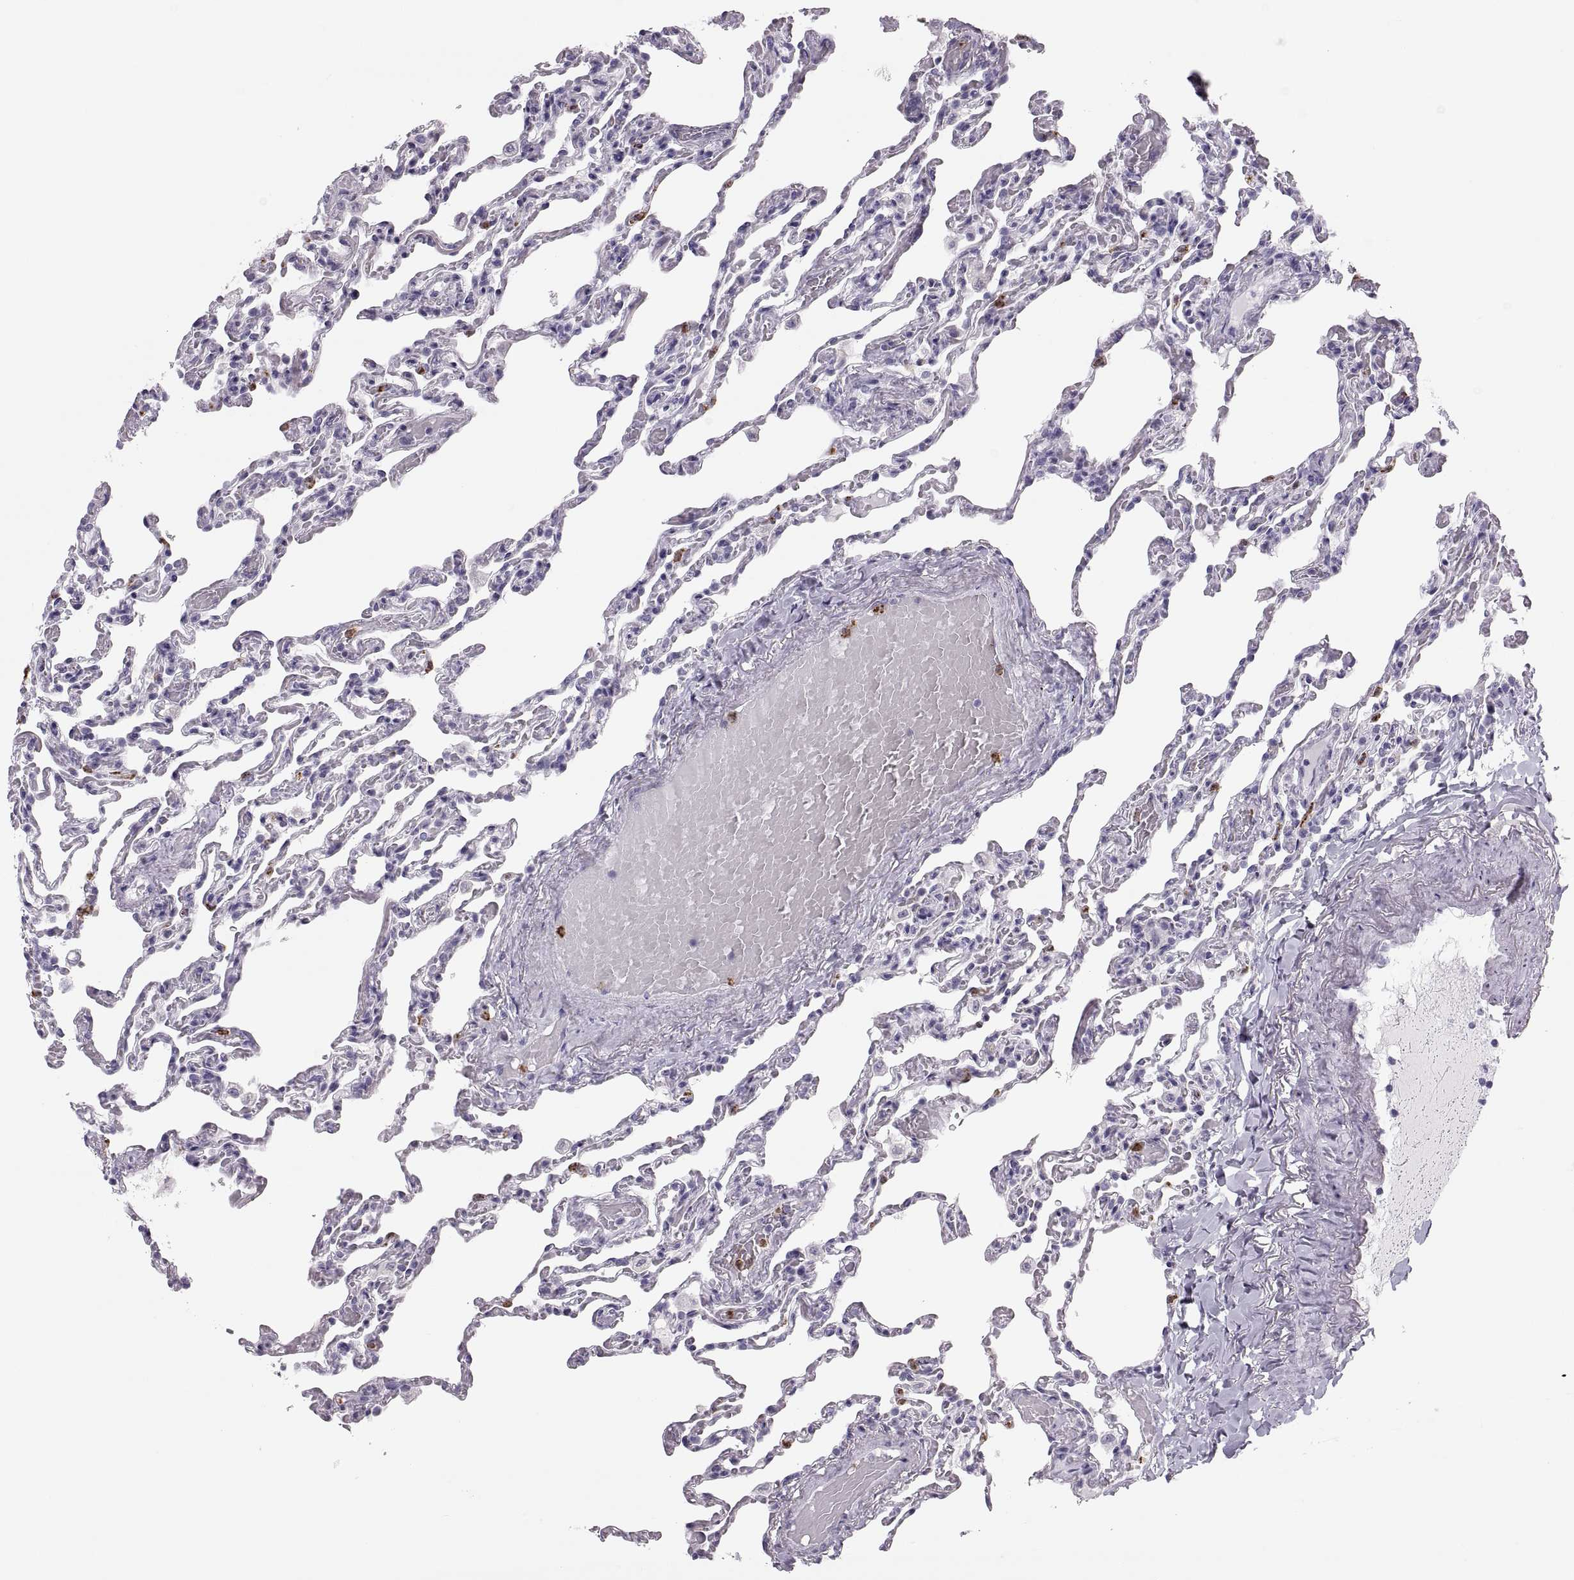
{"staining": {"intensity": "negative", "quantity": "none", "location": "none"}, "tissue": "lung", "cell_type": "Alveolar cells", "image_type": "normal", "snomed": [{"axis": "morphology", "description": "Normal tissue, NOS"}, {"axis": "topography", "description": "Lung"}], "caption": "DAB immunohistochemical staining of normal lung displays no significant expression in alveolar cells. (DAB (3,3'-diaminobenzidine) immunohistochemistry visualized using brightfield microscopy, high magnification).", "gene": "MILR1", "patient": {"sex": "female", "age": 43}}